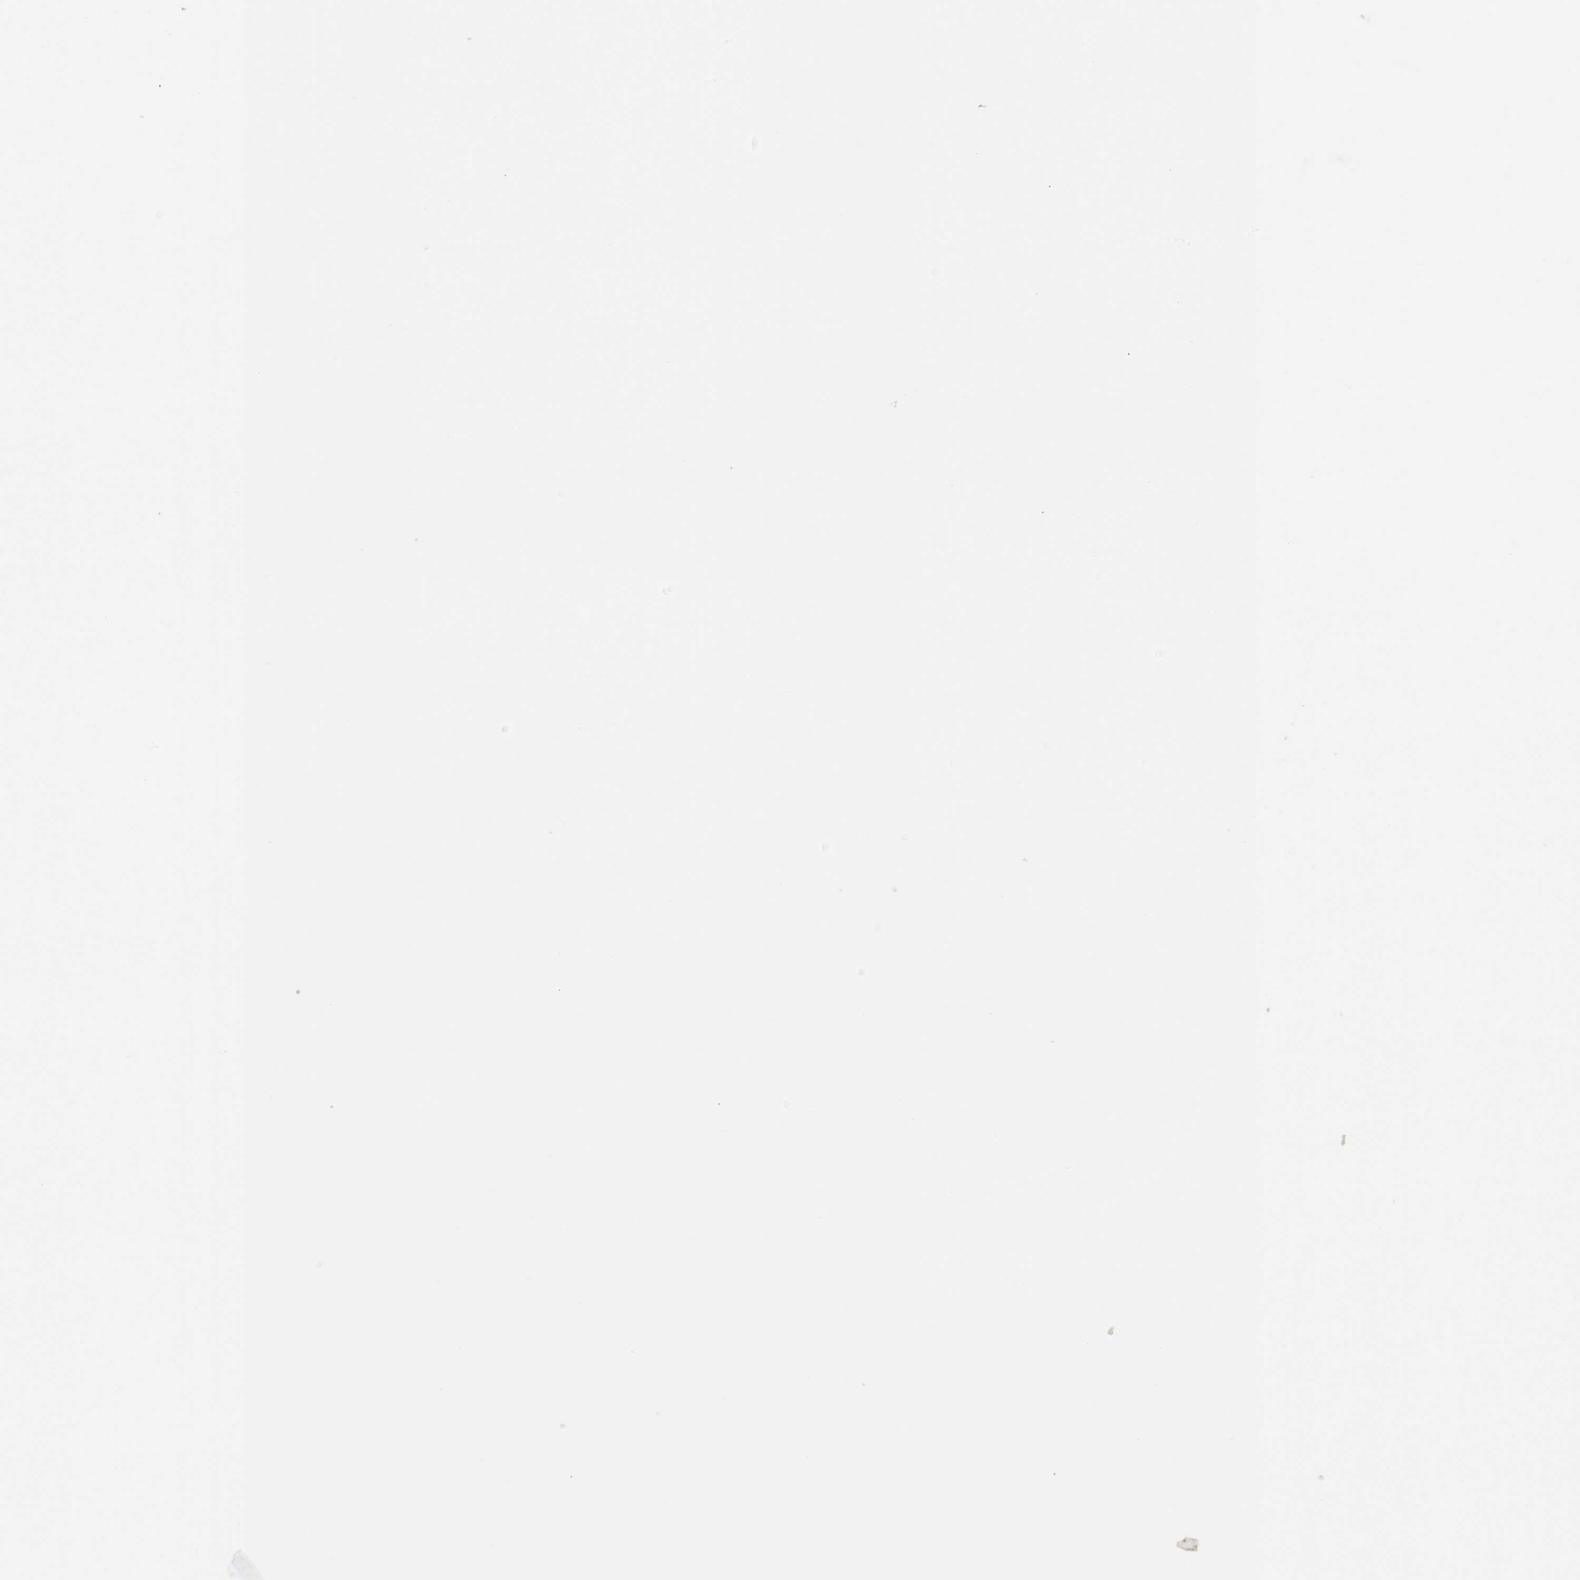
{"staining": {"intensity": "strong", "quantity": ">75%", "location": "nuclear"}, "tissue": "bronchus", "cell_type": "Respiratory epithelial cells", "image_type": "normal", "snomed": [{"axis": "morphology", "description": "Normal tissue, NOS"}, {"axis": "topography", "description": "Bronchus"}], "caption": "The histopathology image reveals a brown stain indicating the presence of a protein in the nuclear of respiratory epithelial cells in bronchus.", "gene": "MEF2D", "patient": {"sex": "female", "age": 54}}